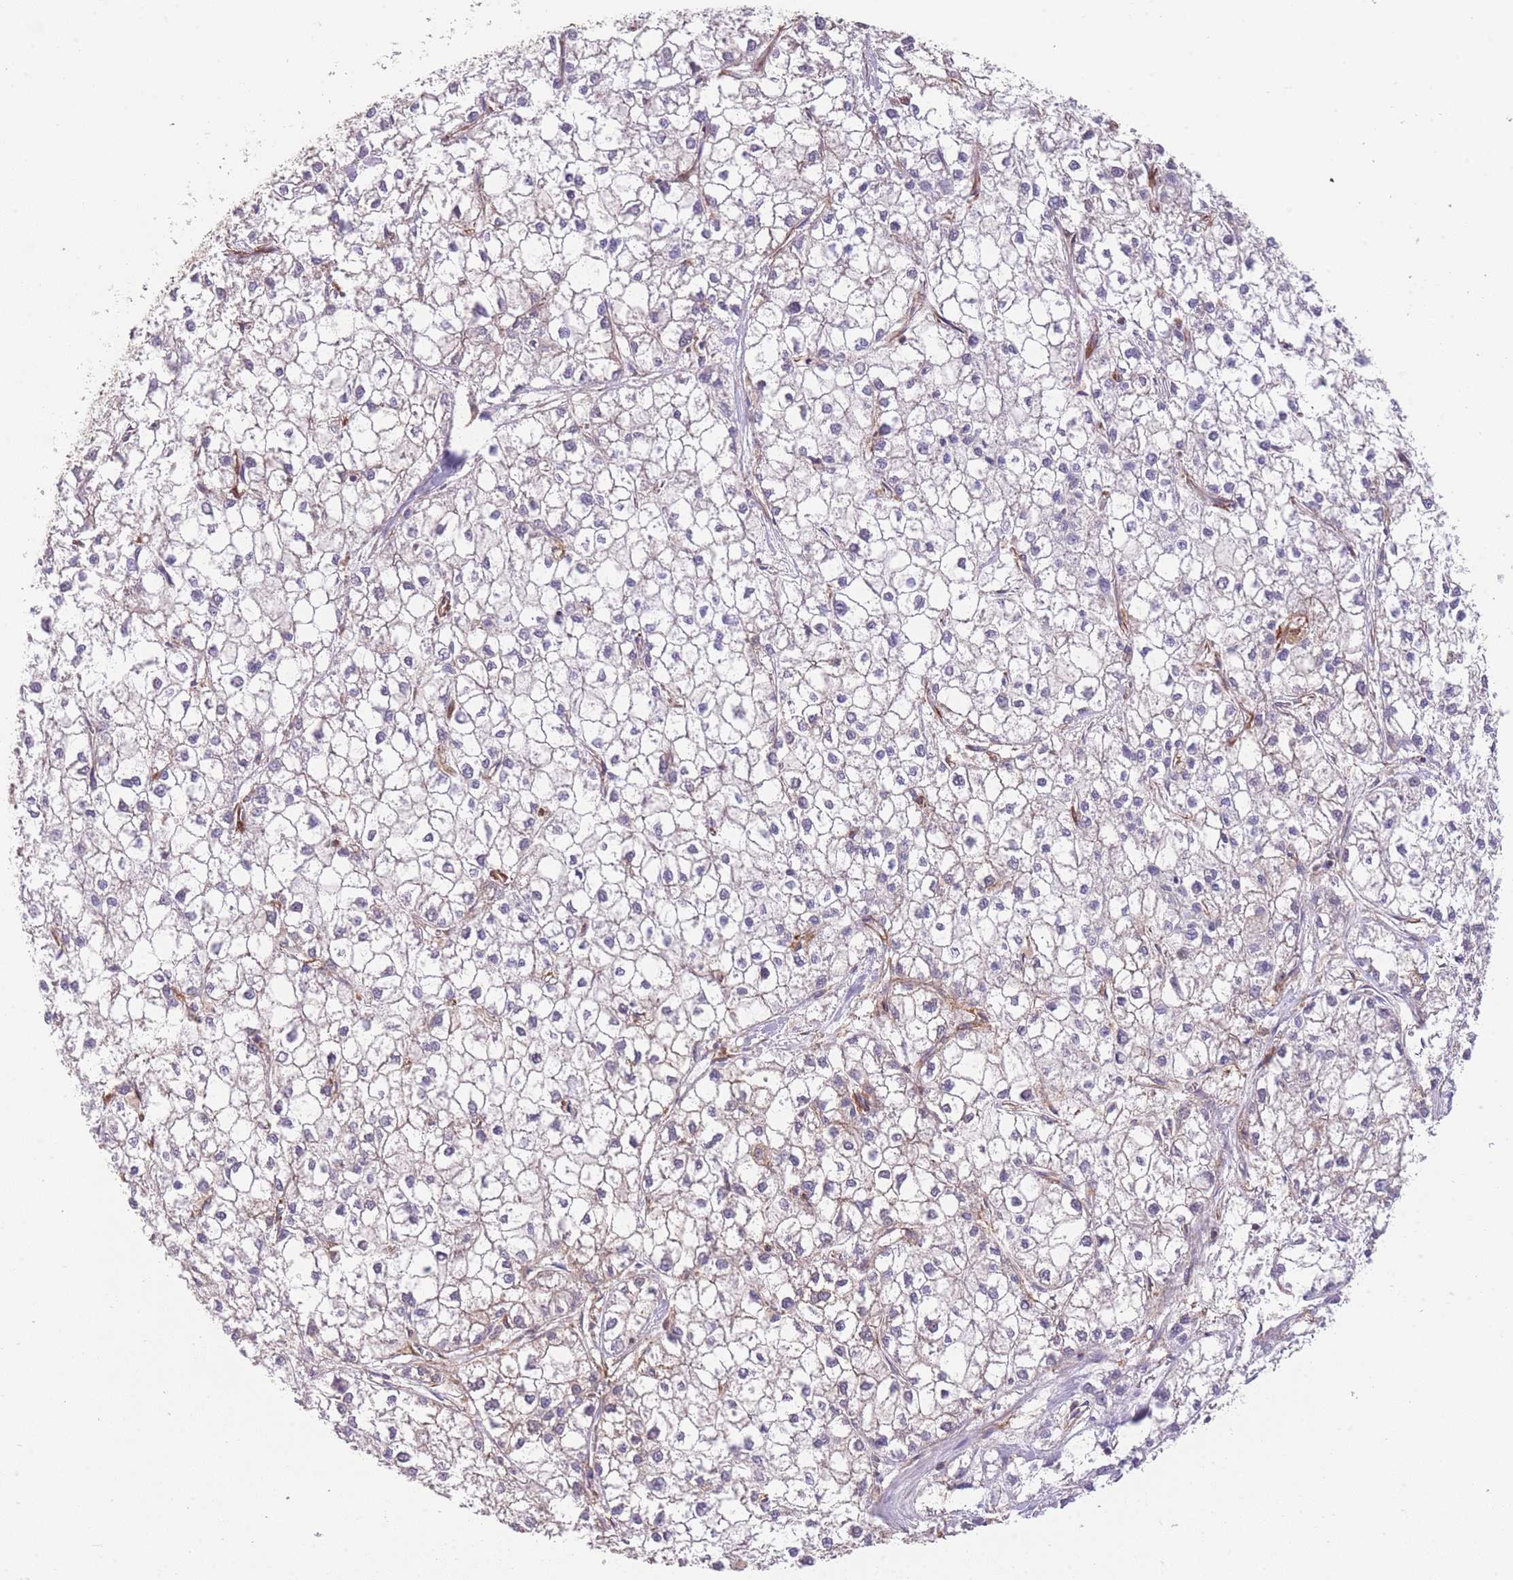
{"staining": {"intensity": "negative", "quantity": "none", "location": "none"}, "tissue": "liver cancer", "cell_type": "Tumor cells", "image_type": "cancer", "snomed": [{"axis": "morphology", "description": "Carcinoma, Hepatocellular, NOS"}, {"axis": "topography", "description": "Liver"}], "caption": "Tumor cells show no significant expression in liver hepatocellular carcinoma.", "gene": "PRKAR1A", "patient": {"sex": "female", "age": 43}}